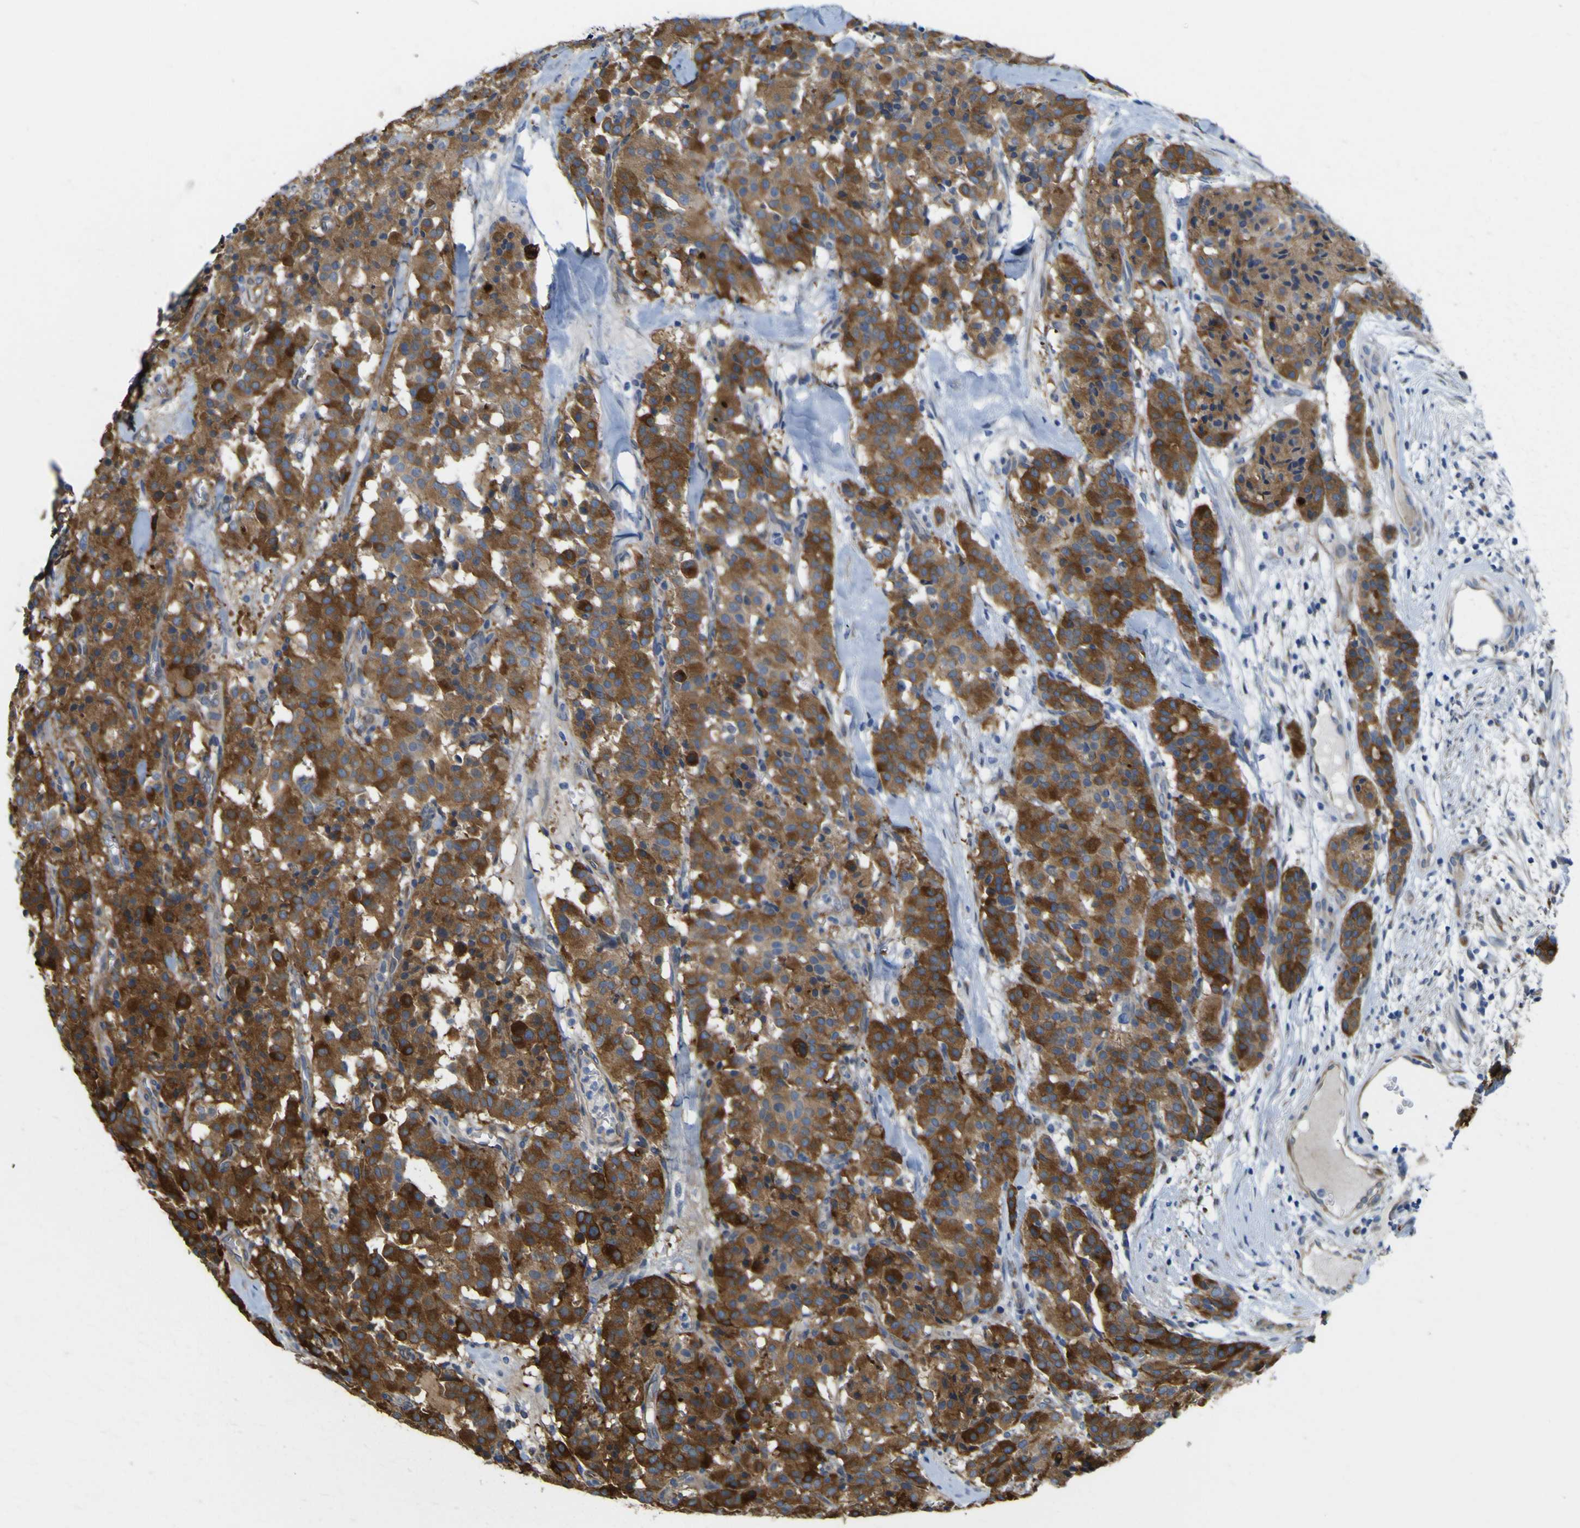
{"staining": {"intensity": "strong", "quantity": ">75%", "location": "cytoplasmic/membranous"}, "tissue": "carcinoid", "cell_type": "Tumor cells", "image_type": "cancer", "snomed": [{"axis": "morphology", "description": "Carcinoid, malignant, NOS"}, {"axis": "topography", "description": "Lung"}], "caption": "Immunohistochemical staining of carcinoid (malignant) reveals high levels of strong cytoplasmic/membranous protein positivity in about >75% of tumor cells. The staining is performed using DAB (3,3'-diaminobenzidine) brown chromogen to label protein expression. The nuclei are counter-stained blue using hematoxylin.", "gene": "JPH1", "patient": {"sex": "male", "age": 30}}